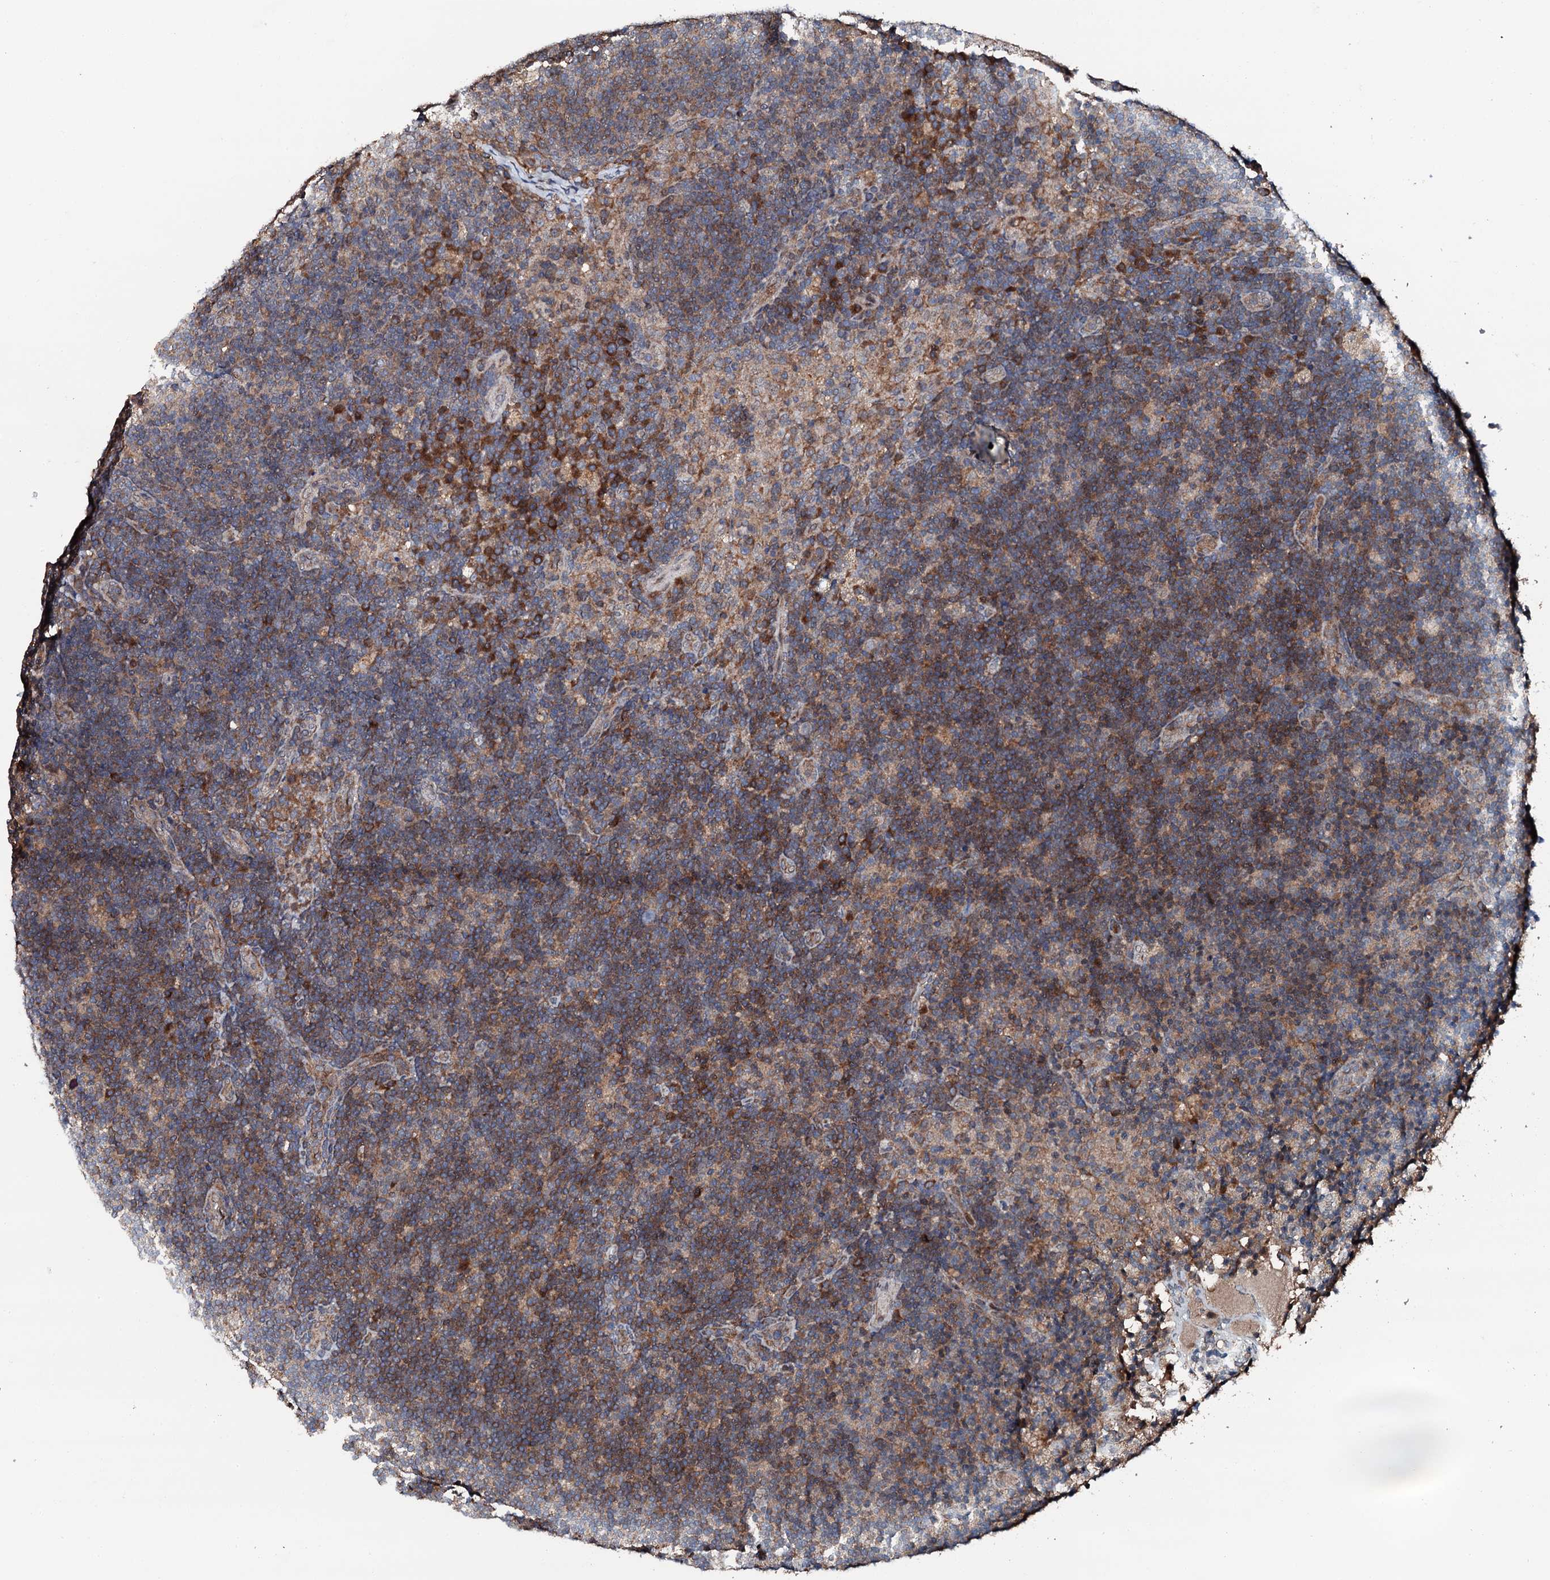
{"staining": {"intensity": "negative", "quantity": "none", "location": "none"}, "tissue": "lymph node", "cell_type": "Germinal center cells", "image_type": "normal", "snomed": [{"axis": "morphology", "description": "Normal tissue, NOS"}, {"axis": "topography", "description": "Lymph node"}], "caption": "This is an immunohistochemistry (IHC) photomicrograph of unremarkable human lymph node. There is no expression in germinal center cells.", "gene": "FLYWCH1", "patient": {"sex": "female", "age": 70}}